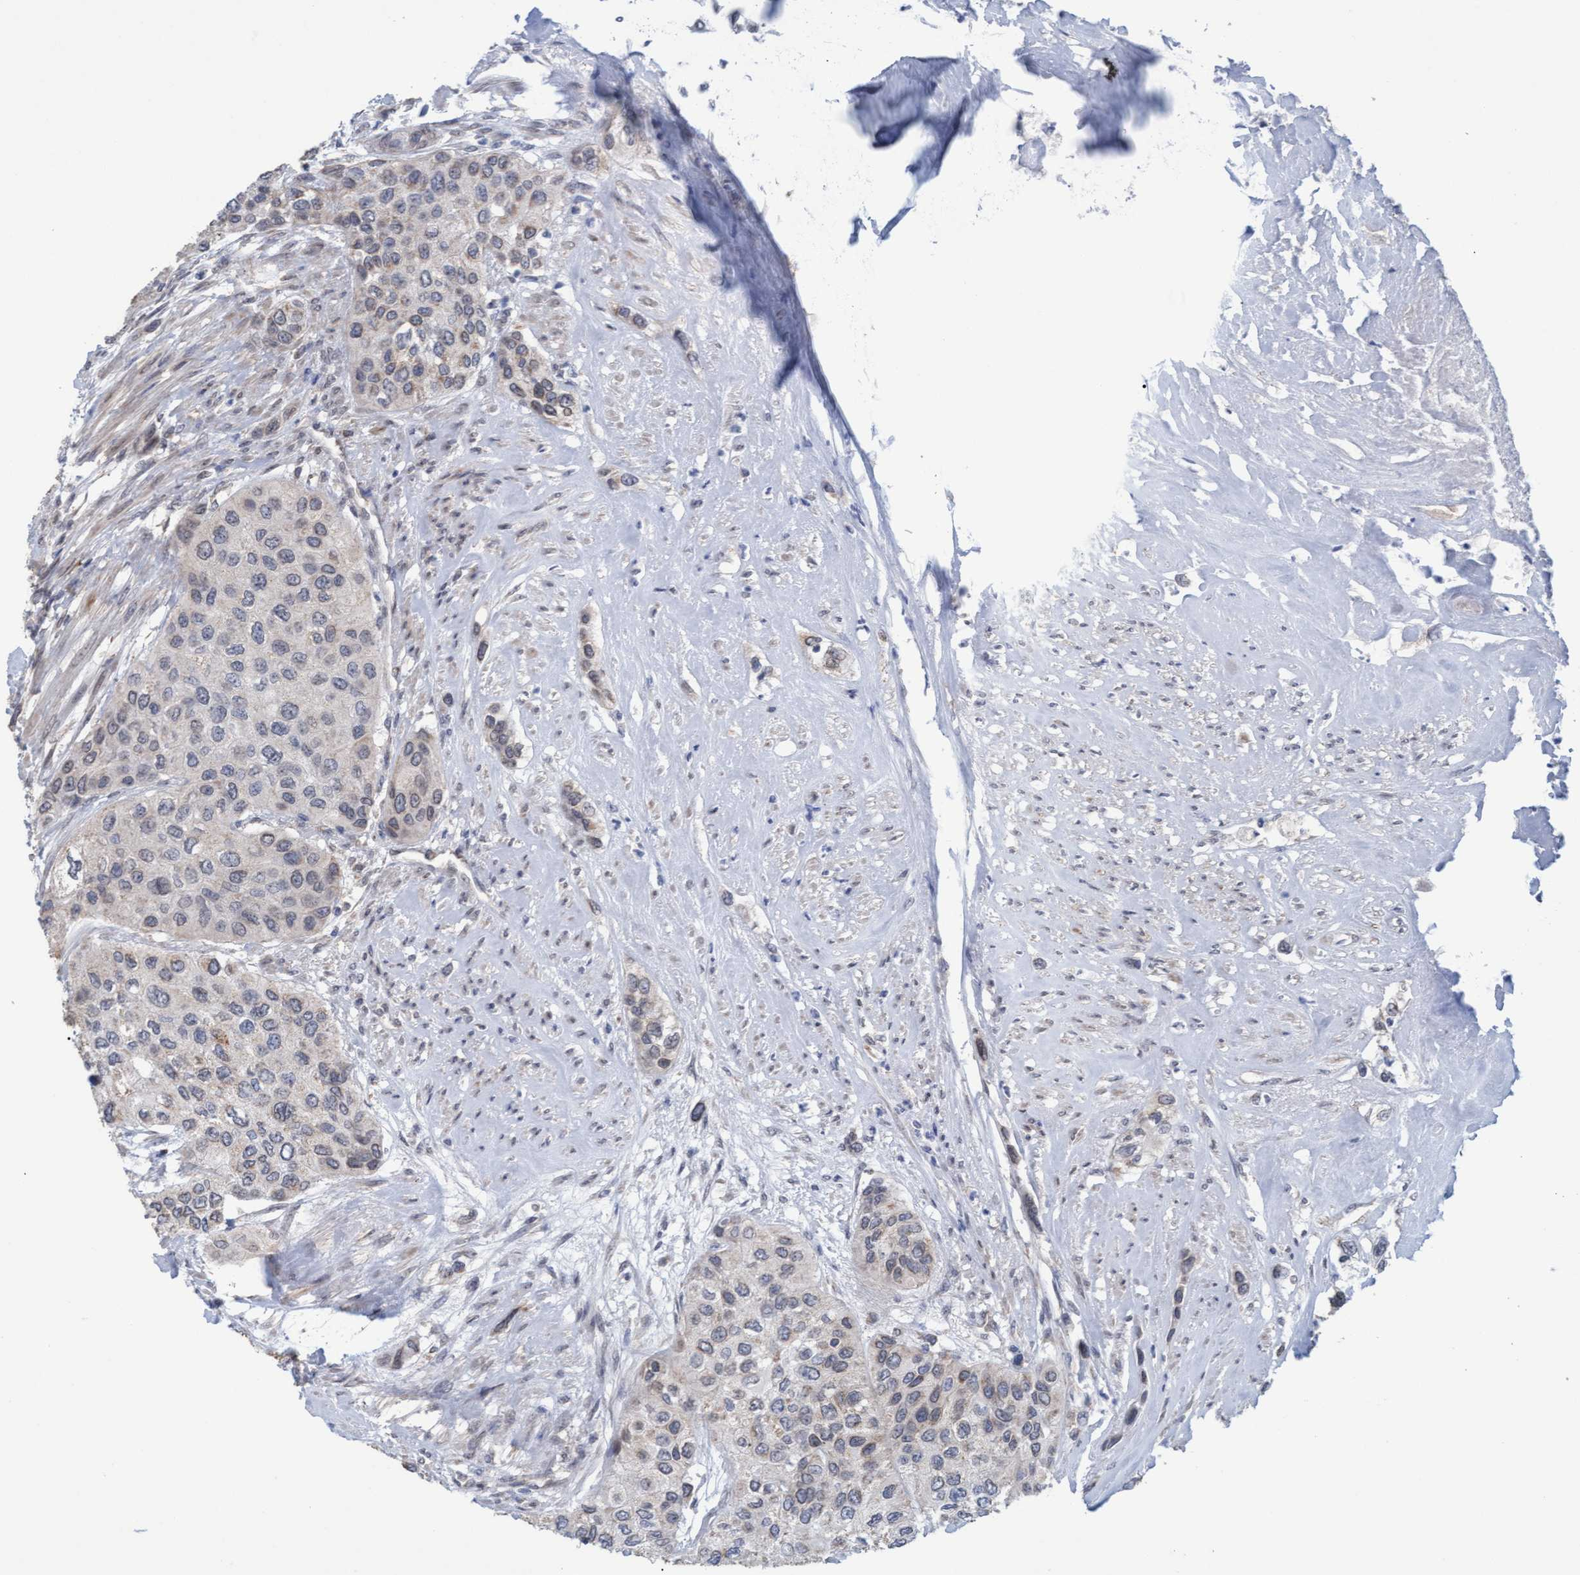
{"staining": {"intensity": "negative", "quantity": "none", "location": "none"}, "tissue": "urothelial cancer", "cell_type": "Tumor cells", "image_type": "cancer", "snomed": [{"axis": "morphology", "description": "Urothelial carcinoma, High grade"}, {"axis": "topography", "description": "Urinary bladder"}], "caption": "The immunohistochemistry (IHC) histopathology image has no significant staining in tumor cells of high-grade urothelial carcinoma tissue.", "gene": "MGLL", "patient": {"sex": "female", "age": 56}}